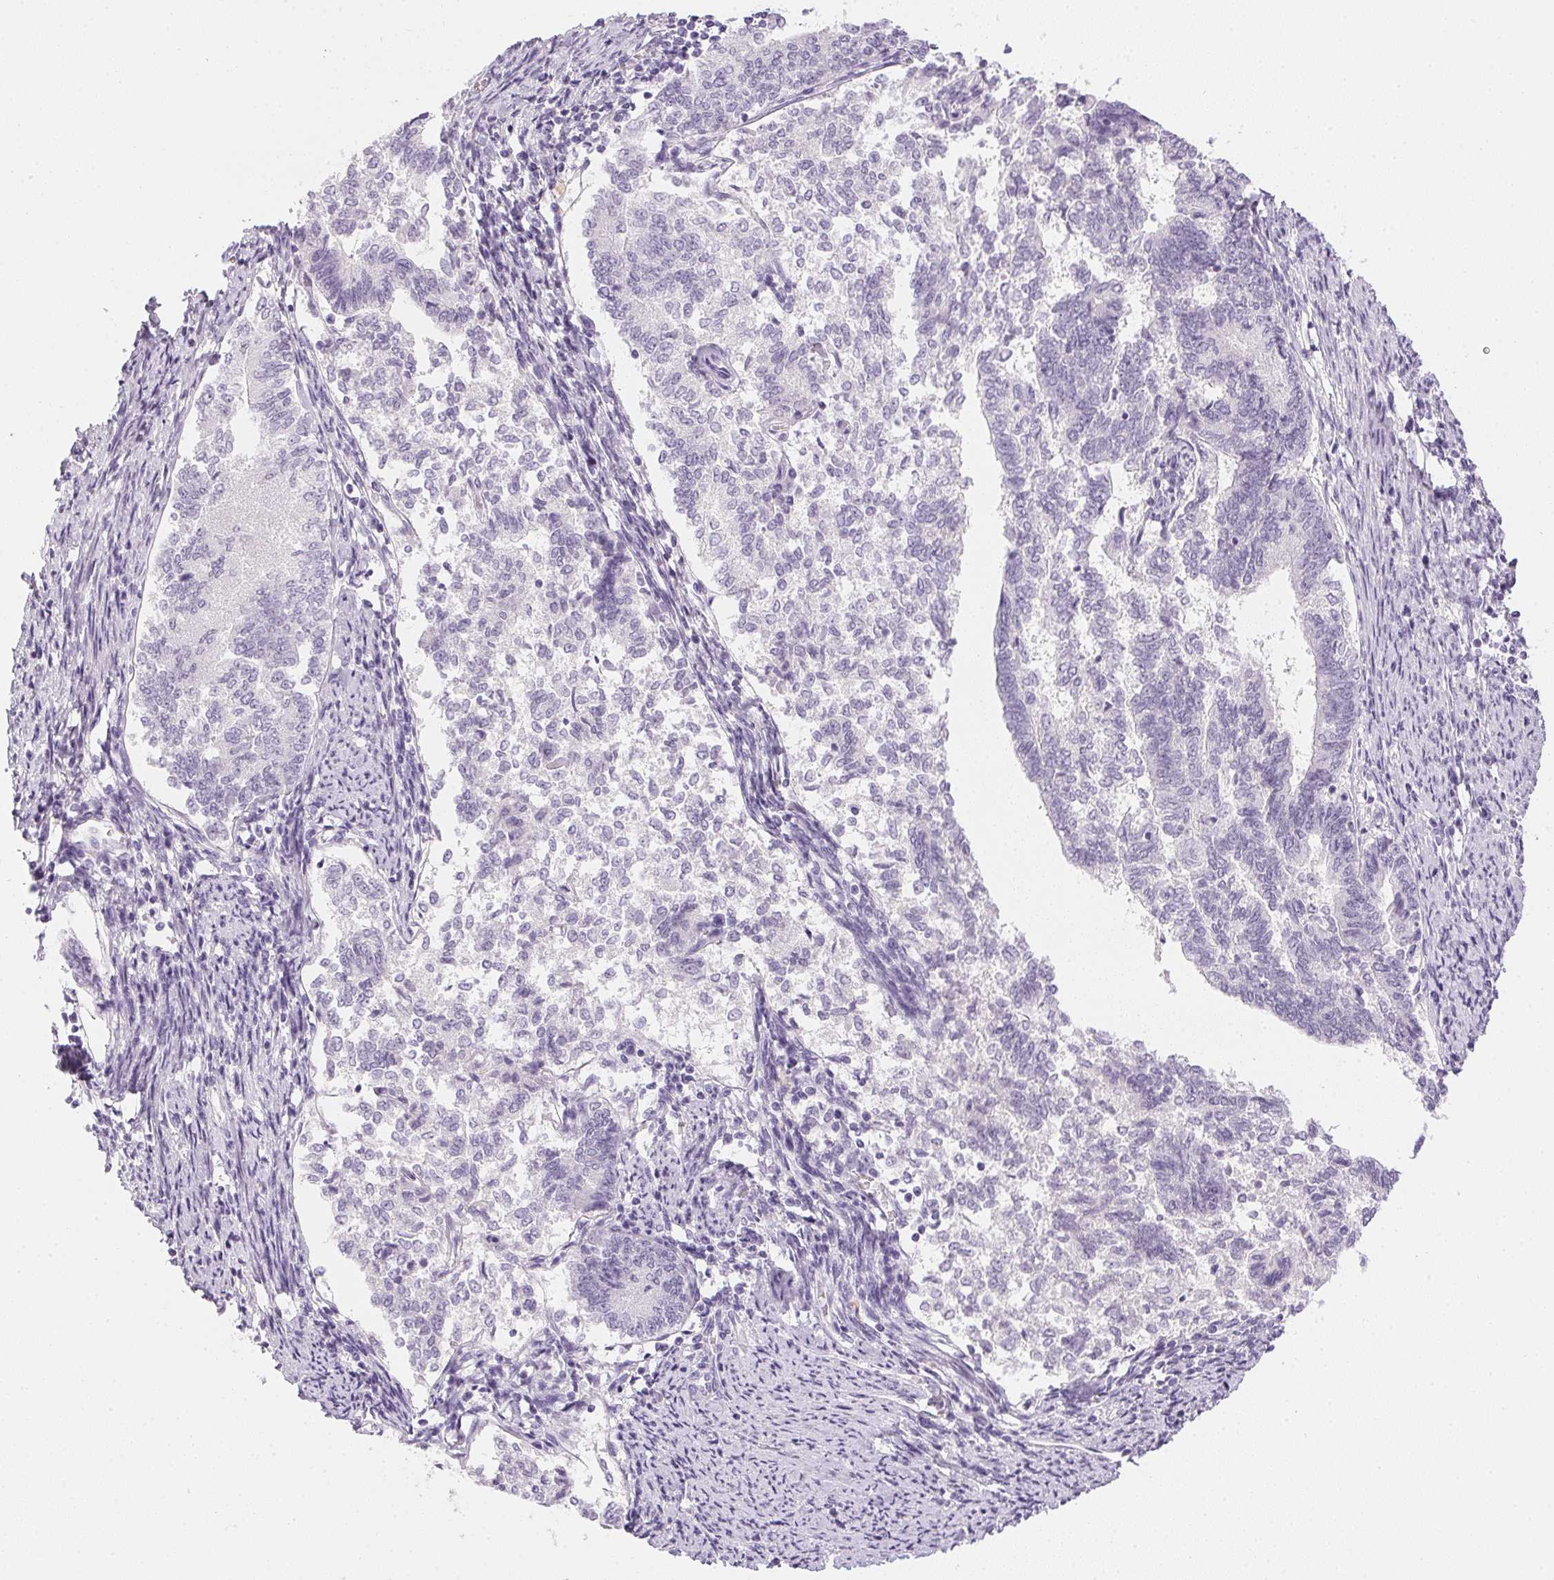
{"staining": {"intensity": "negative", "quantity": "none", "location": "none"}, "tissue": "endometrial cancer", "cell_type": "Tumor cells", "image_type": "cancer", "snomed": [{"axis": "morphology", "description": "Adenocarcinoma, NOS"}, {"axis": "topography", "description": "Endometrium"}], "caption": "The photomicrograph displays no significant expression in tumor cells of endometrial cancer (adenocarcinoma).", "gene": "PPY", "patient": {"sex": "female", "age": 65}}